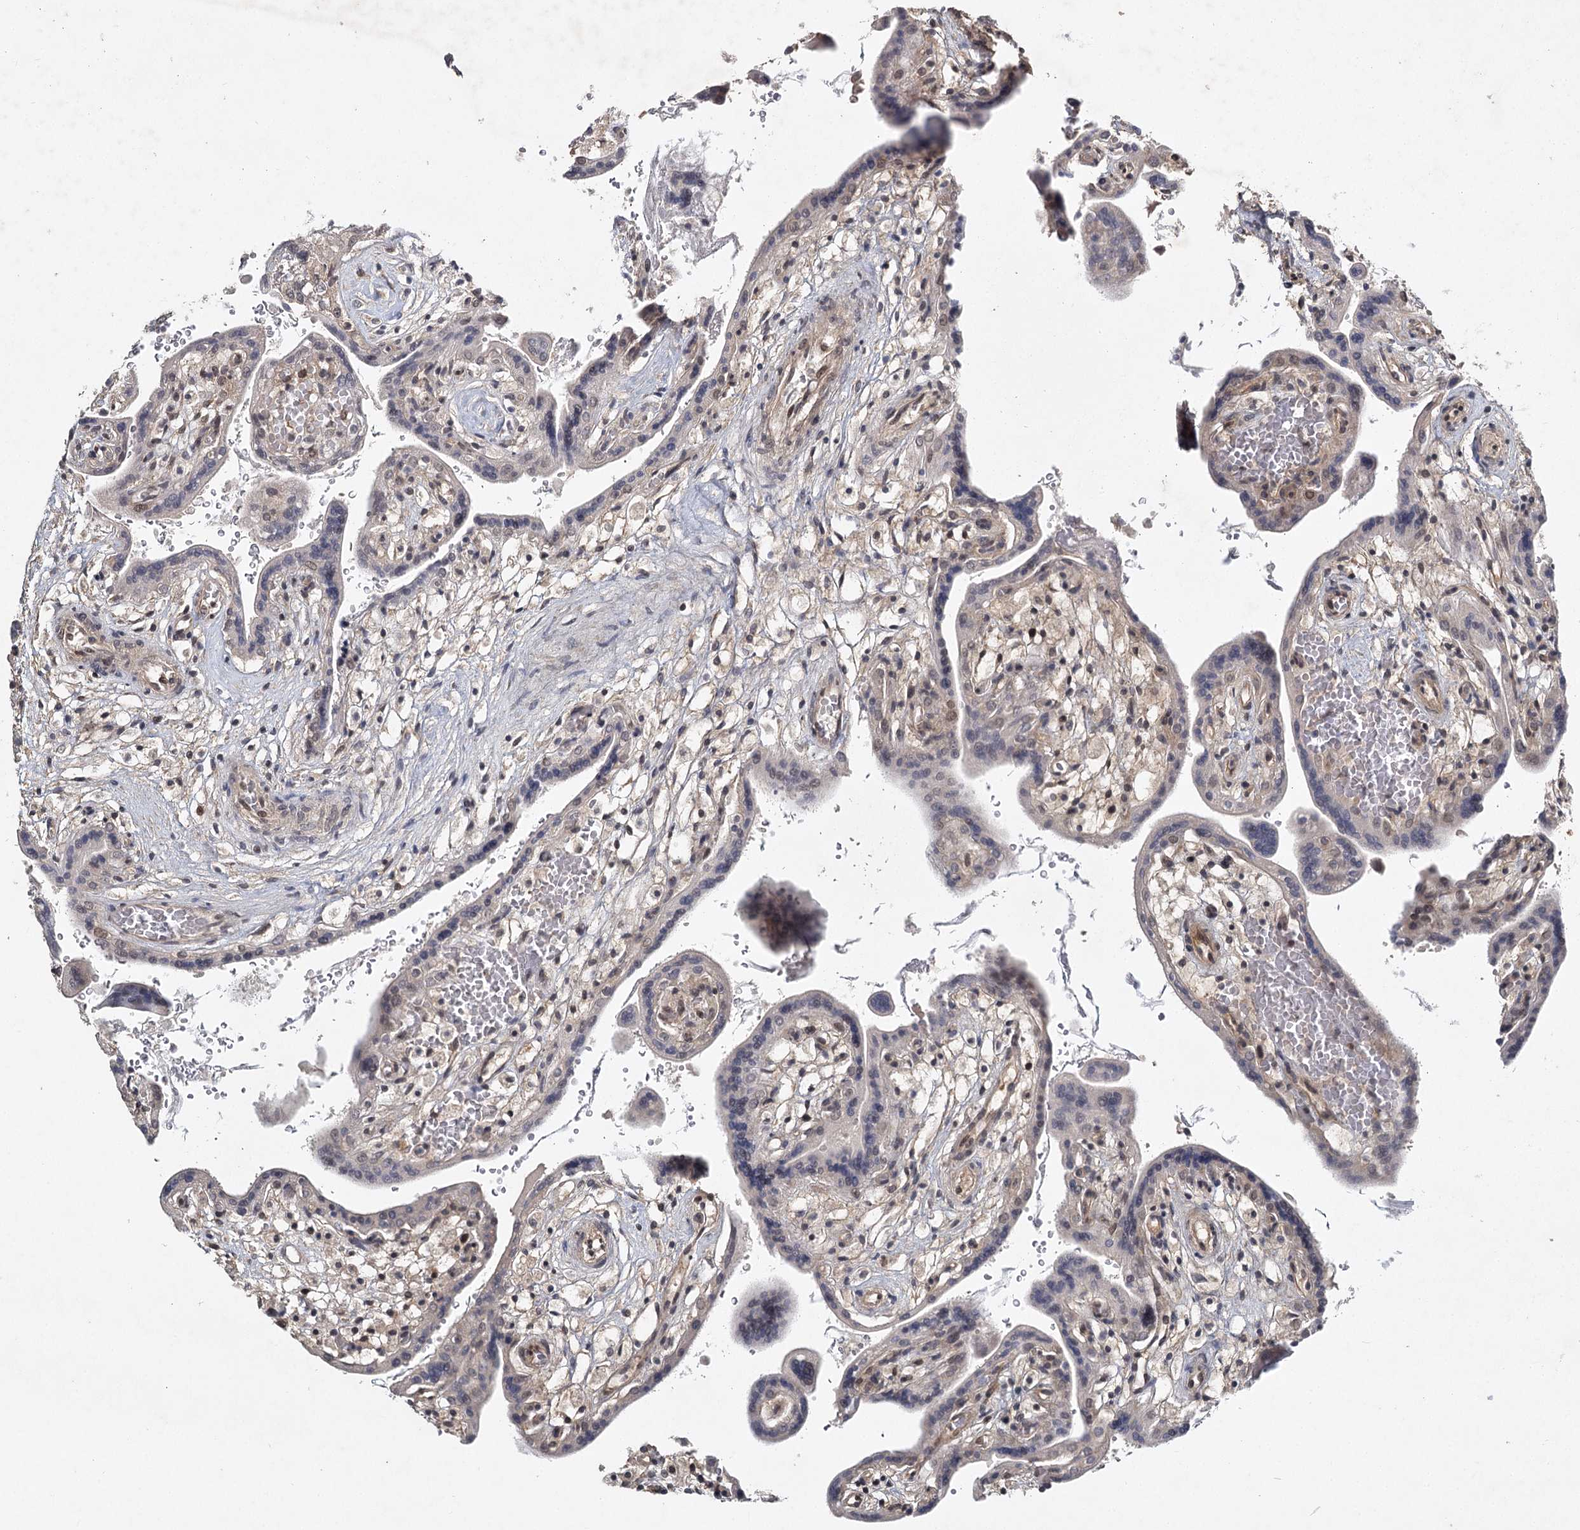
{"staining": {"intensity": "weak", "quantity": "25%-75%", "location": "nuclear"}, "tissue": "placenta", "cell_type": "Trophoblastic cells", "image_type": "normal", "snomed": [{"axis": "morphology", "description": "Normal tissue, NOS"}, {"axis": "topography", "description": "Placenta"}], "caption": "IHC histopathology image of normal human placenta stained for a protein (brown), which exhibits low levels of weak nuclear expression in about 25%-75% of trophoblastic cells.", "gene": "DCUN1D4", "patient": {"sex": "female", "age": 37}}